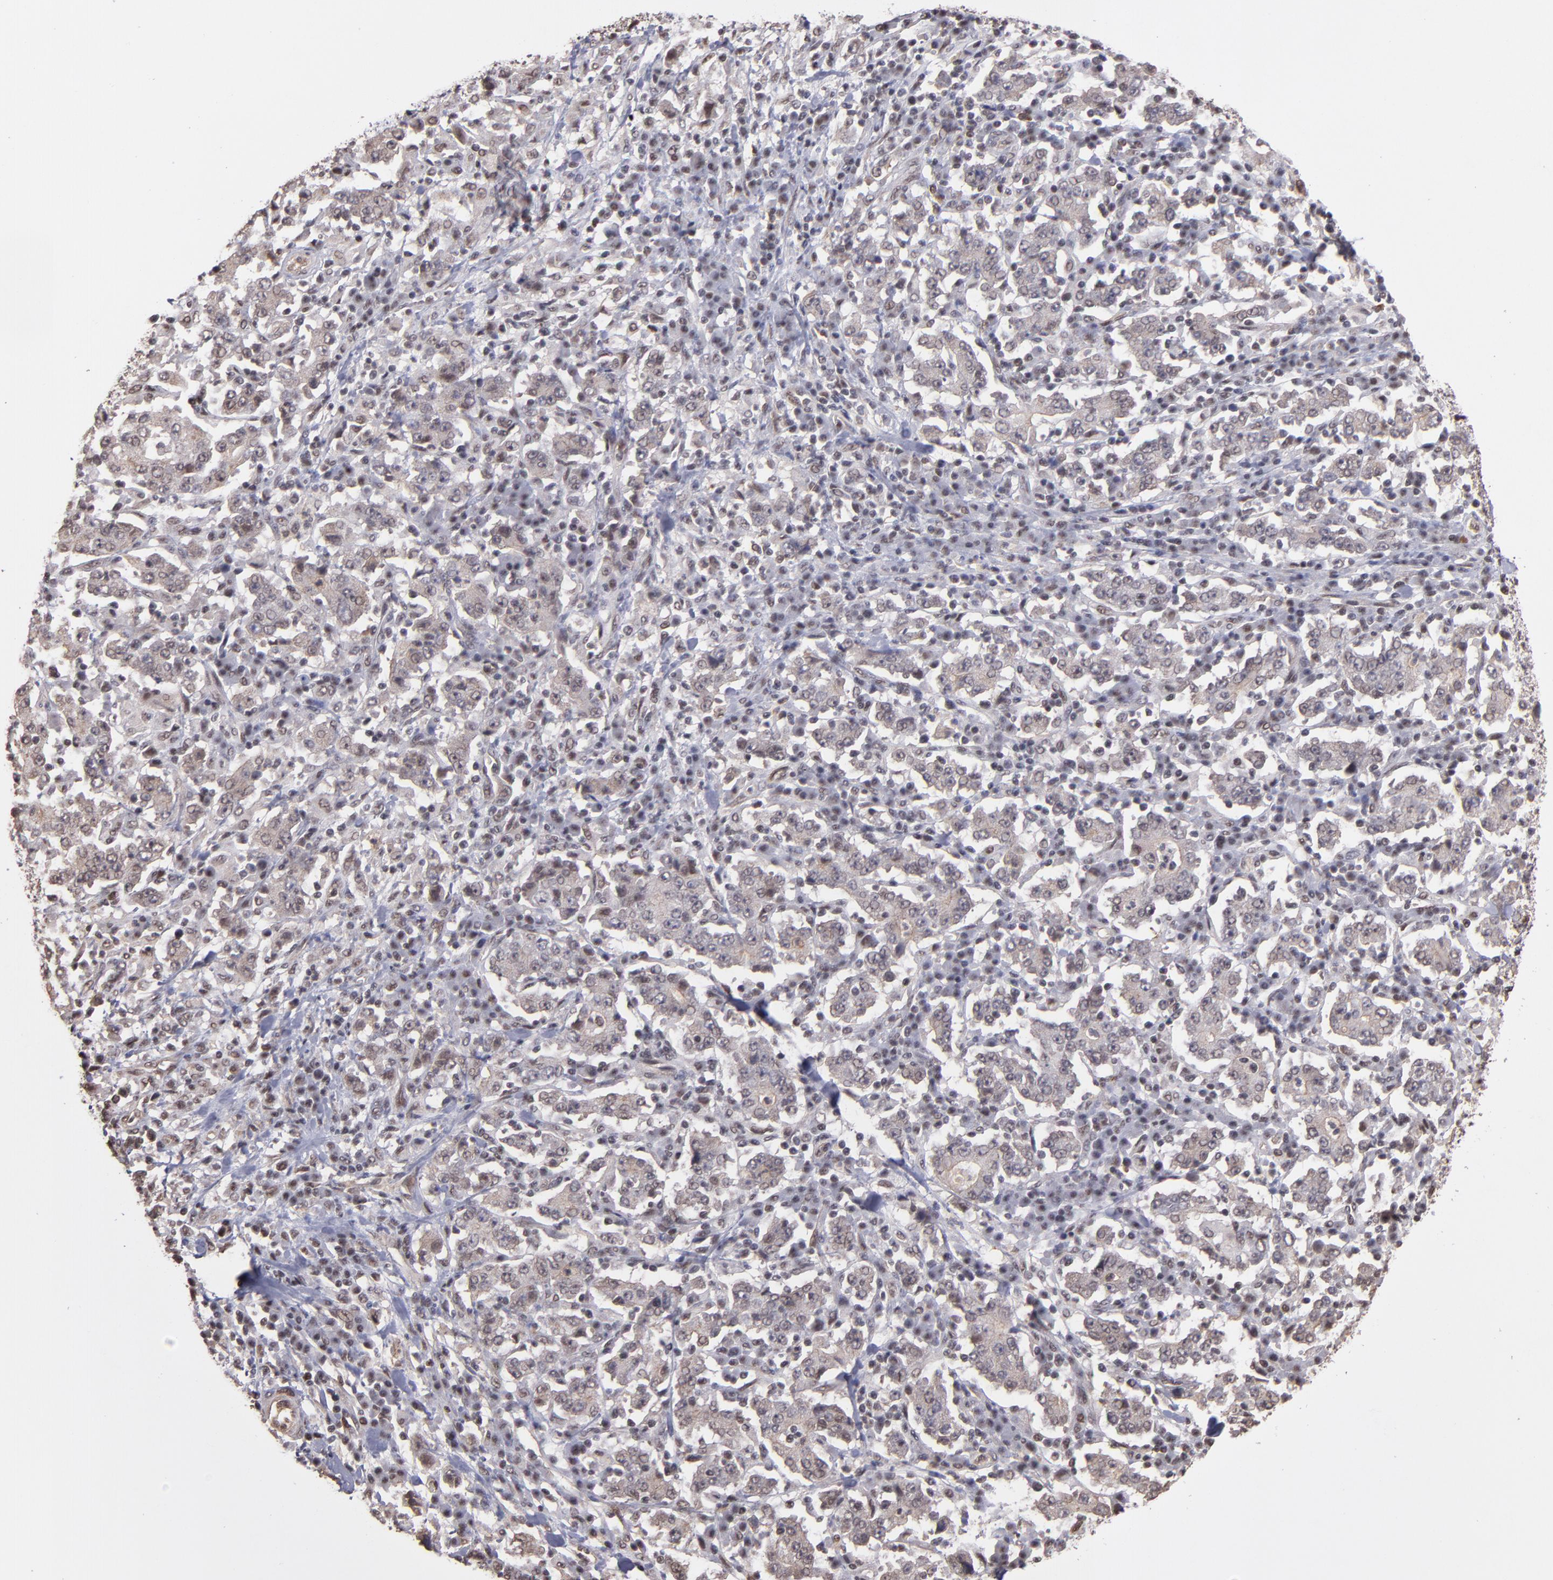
{"staining": {"intensity": "weak", "quantity": "<25%", "location": "cytoplasmic/membranous"}, "tissue": "stomach cancer", "cell_type": "Tumor cells", "image_type": "cancer", "snomed": [{"axis": "morphology", "description": "Normal tissue, NOS"}, {"axis": "morphology", "description": "Adenocarcinoma, NOS"}, {"axis": "topography", "description": "Stomach, upper"}, {"axis": "topography", "description": "Stomach"}], "caption": "Immunohistochemistry histopathology image of human stomach adenocarcinoma stained for a protein (brown), which shows no positivity in tumor cells. The staining was performed using DAB to visualize the protein expression in brown, while the nuclei were stained in blue with hematoxylin (Magnification: 20x).", "gene": "TERF2", "patient": {"sex": "male", "age": 59}}